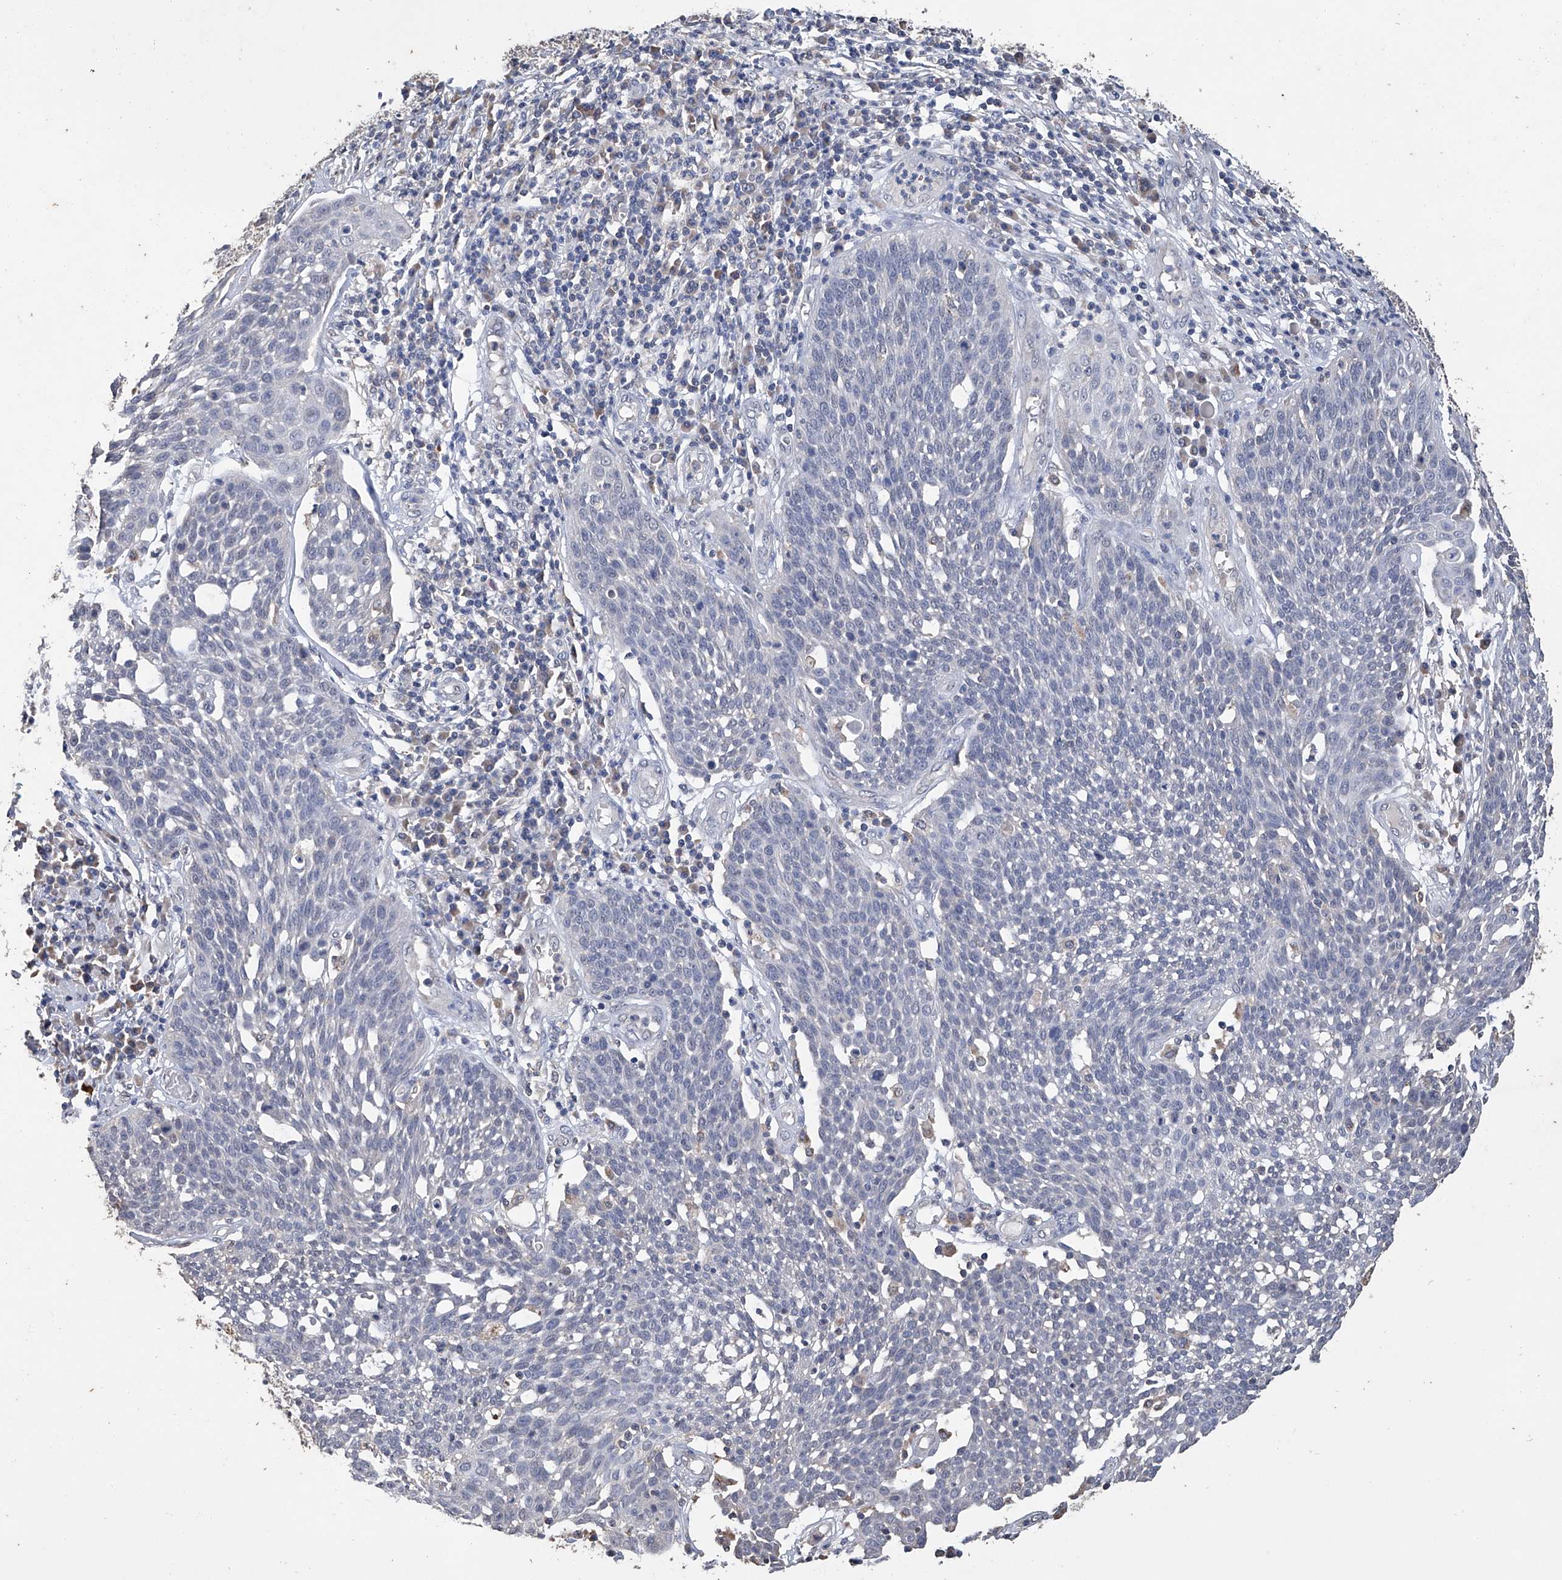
{"staining": {"intensity": "negative", "quantity": "none", "location": "none"}, "tissue": "cervical cancer", "cell_type": "Tumor cells", "image_type": "cancer", "snomed": [{"axis": "morphology", "description": "Squamous cell carcinoma, NOS"}, {"axis": "topography", "description": "Cervix"}], "caption": "The histopathology image demonstrates no staining of tumor cells in cervical squamous cell carcinoma.", "gene": "GPT", "patient": {"sex": "female", "age": 34}}